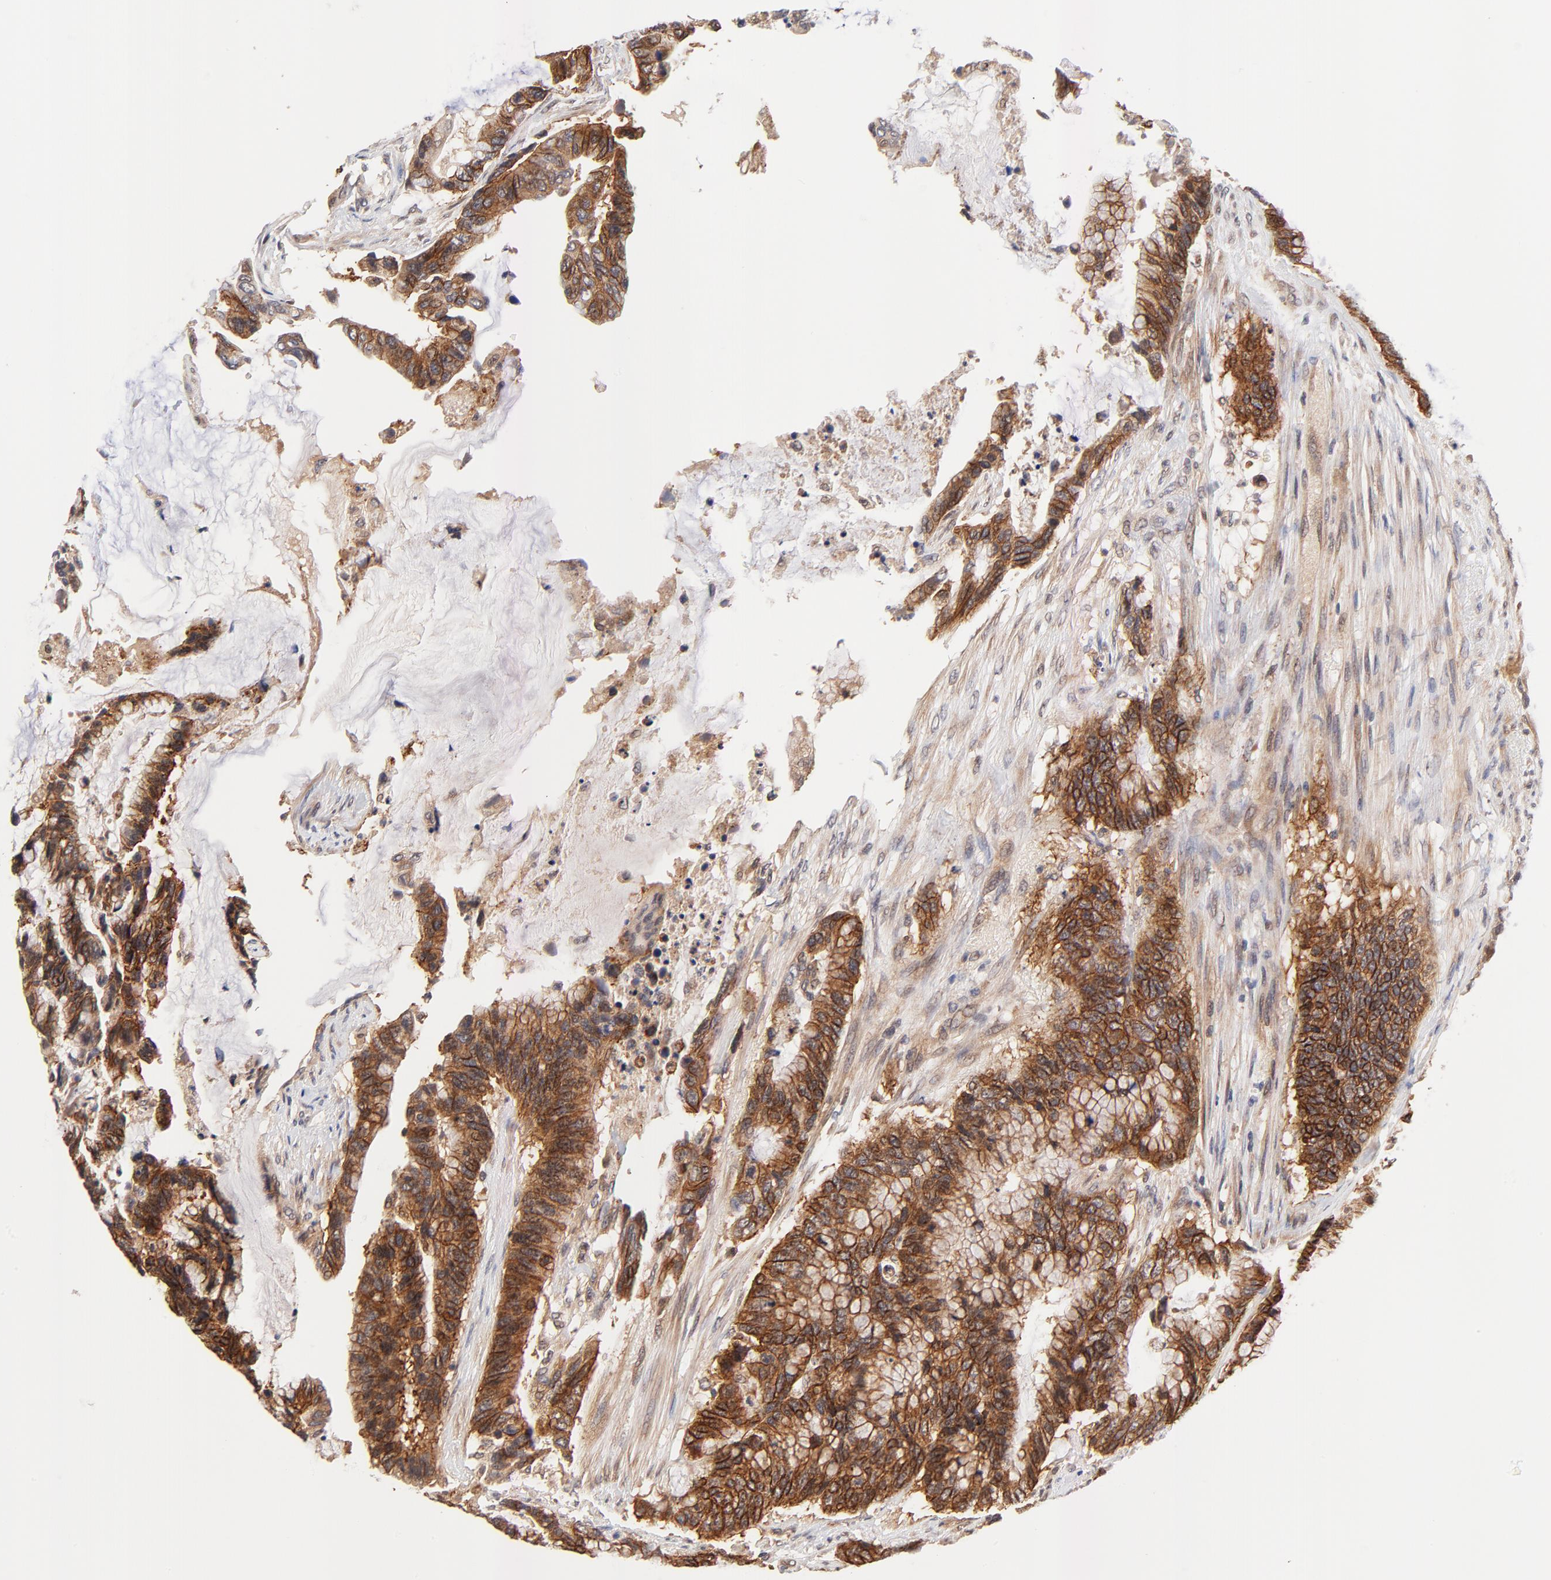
{"staining": {"intensity": "strong", "quantity": ">75%", "location": "cytoplasmic/membranous"}, "tissue": "colorectal cancer", "cell_type": "Tumor cells", "image_type": "cancer", "snomed": [{"axis": "morphology", "description": "Adenocarcinoma, NOS"}, {"axis": "topography", "description": "Rectum"}], "caption": "Protein positivity by immunohistochemistry demonstrates strong cytoplasmic/membranous expression in about >75% of tumor cells in colorectal cancer.", "gene": "TXNL1", "patient": {"sex": "female", "age": 59}}